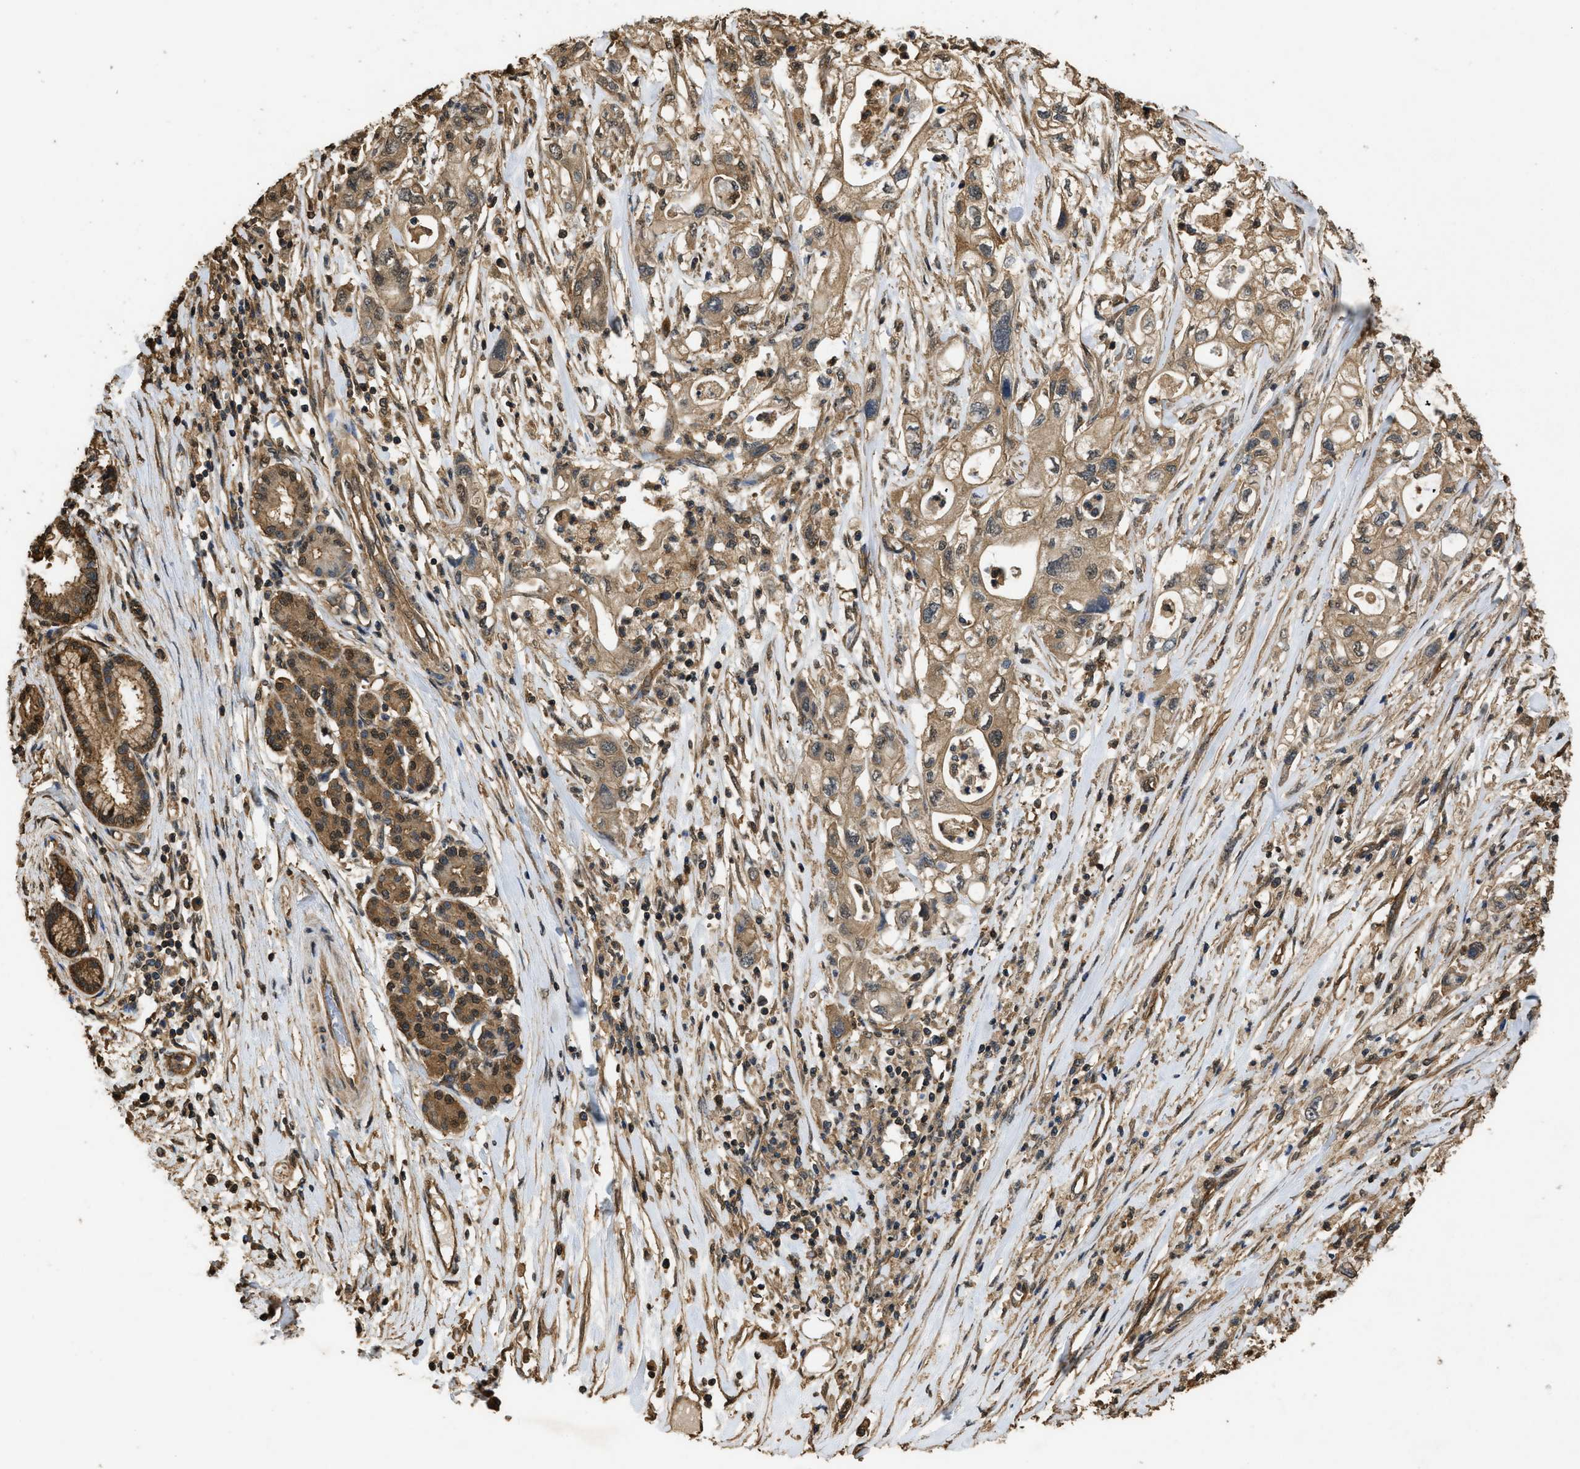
{"staining": {"intensity": "moderate", "quantity": ">75%", "location": "cytoplasmic/membranous"}, "tissue": "pancreatic cancer", "cell_type": "Tumor cells", "image_type": "cancer", "snomed": [{"axis": "morphology", "description": "Adenocarcinoma, NOS"}, {"axis": "topography", "description": "Pancreas"}], "caption": "Immunohistochemistry micrograph of neoplastic tissue: human pancreatic cancer stained using immunohistochemistry exhibits medium levels of moderate protein expression localized specifically in the cytoplasmic/membranous of tumor cells, appearing as a cytoplasmic/membranous brown color.", "gene": "CALM1", "patient": {"sex": "male", "age": 79}}